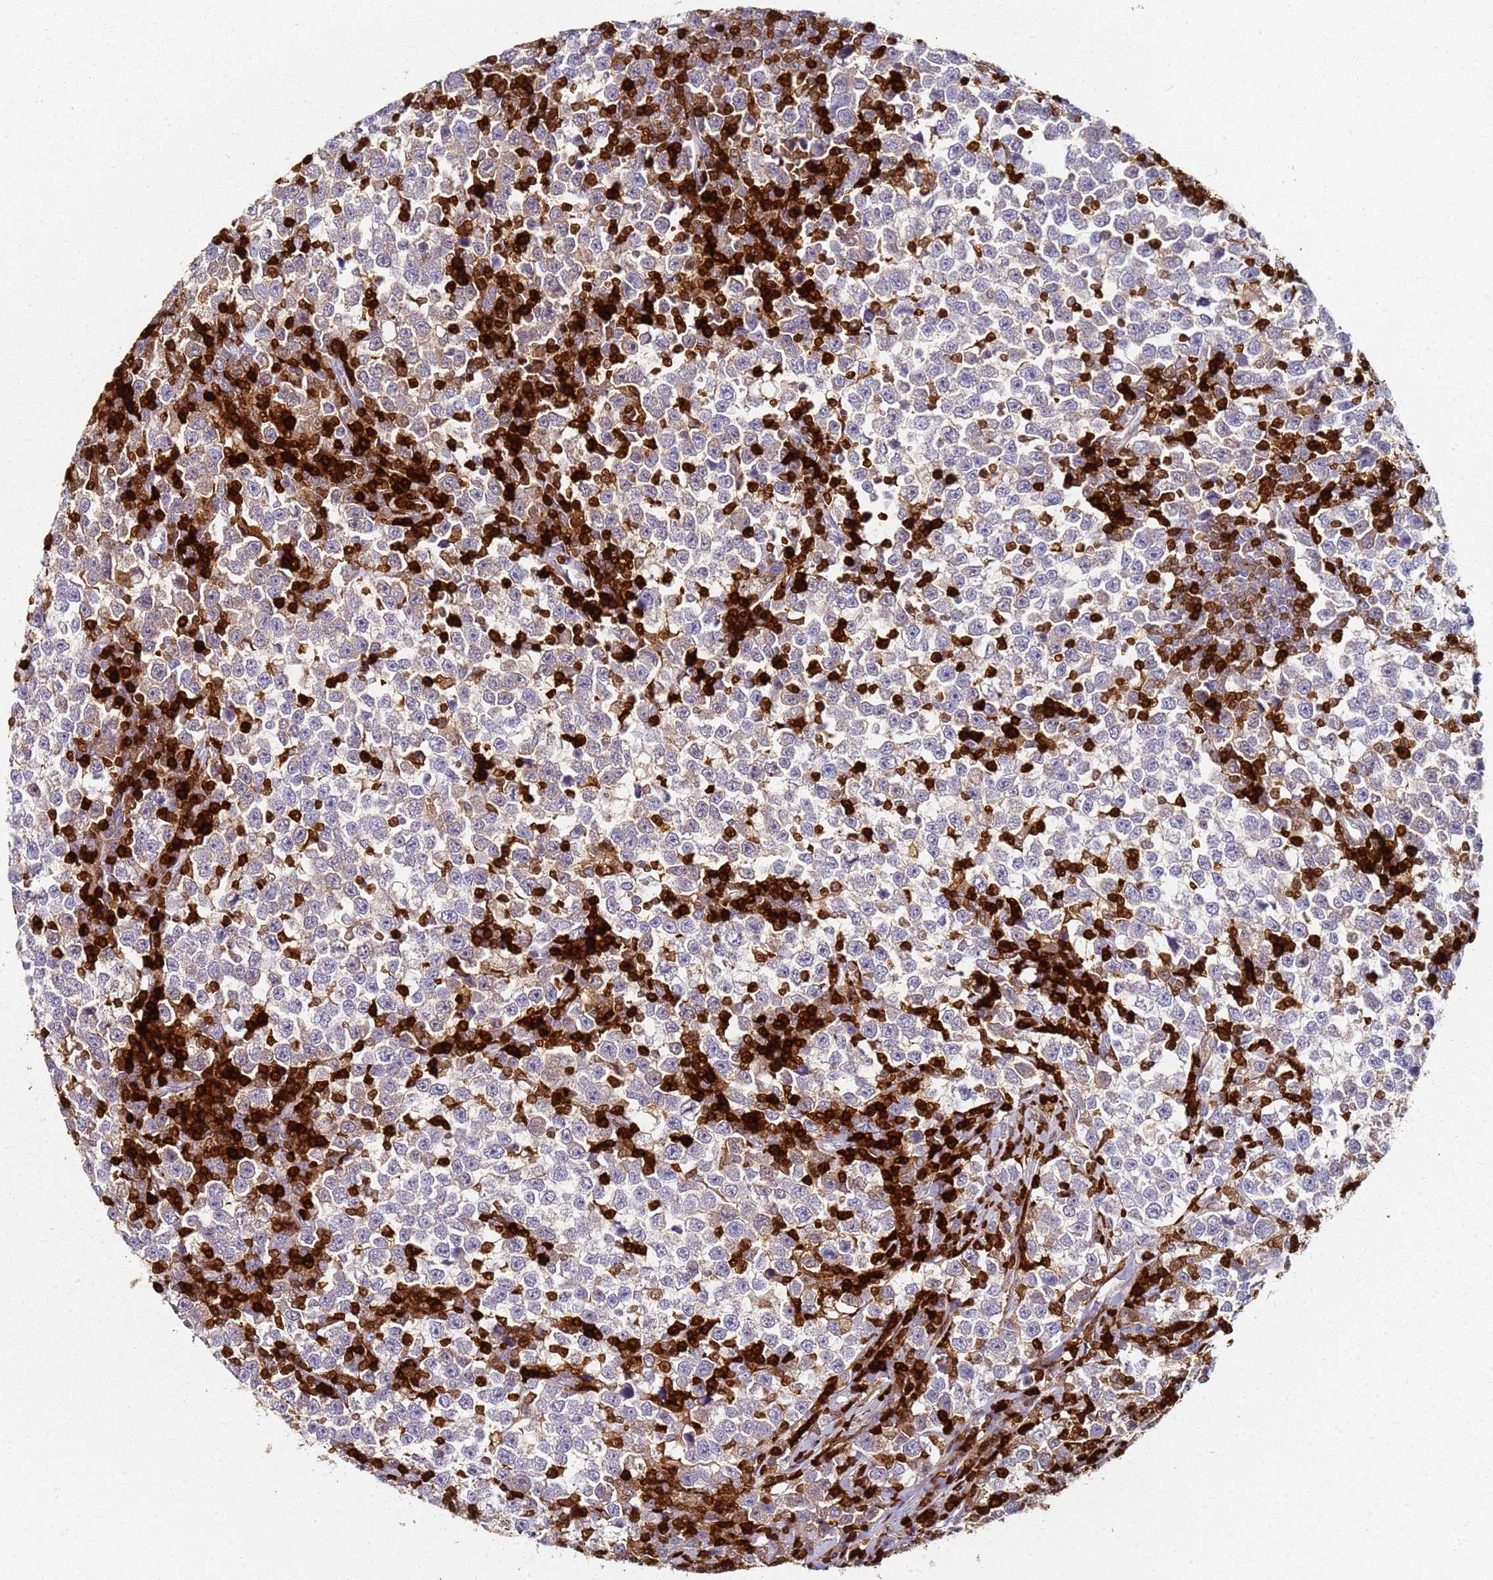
{"staining": {"intensity": "negative", "quantity": "none", "location": "none"}, "tissue": "testis cancer", "cell_type": "Tumor cells", "image_type": "cancer", "snomed": [{"axis": "morphology", "description": "Normal tissue, NOS"}, {"axis": "morphology", "description": "Seminoma, NOS"}, {"axis": "topography", "description": "Testis"}], "caption": "Immunohistochemistry (IHC) of testis seminoma exhibits no expression in tumor cells.", "gene": "S100A4", "patient": {"sex": "male", "age": 43}}